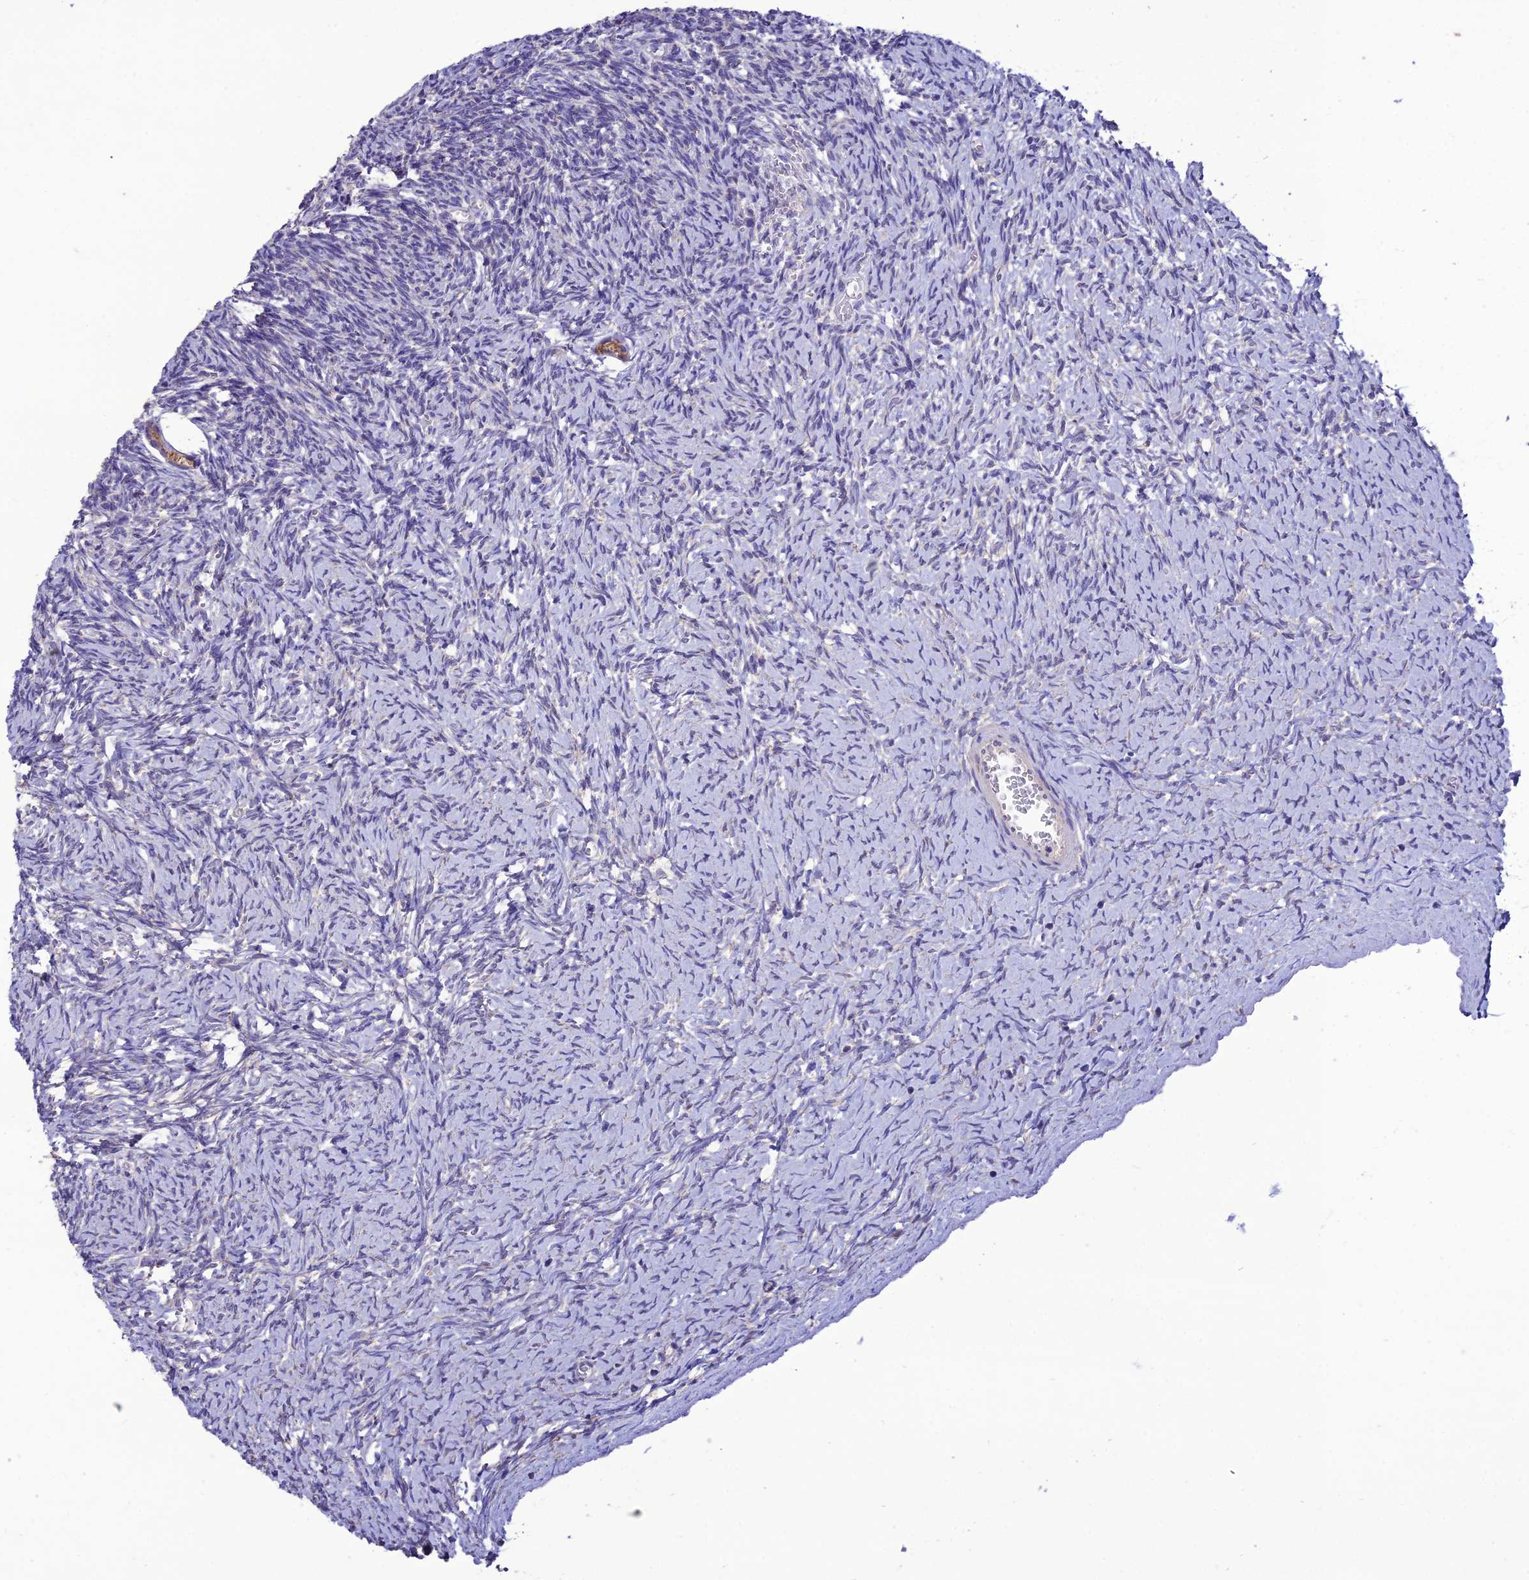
{"staining": {"intensity": "moderate", "quantity": ">75%", "location": "cytoplasmic/membranous"}, "tissue": "ovary", "cell_type": "Follicle cells", "image_type": "normal", "snomed": [{"axis": "morphology", "description": "Normal tissue, NOS"}, {"axis": "topography", "description": "Ovary"}], "caption": "The micrograph displays a brown stain indicating the presence of a protein in the cytoplasmic/membranous of follicle cells in ovary.", "gene": "HOGA1", "patient": {"sex": "female", "age": 39}}